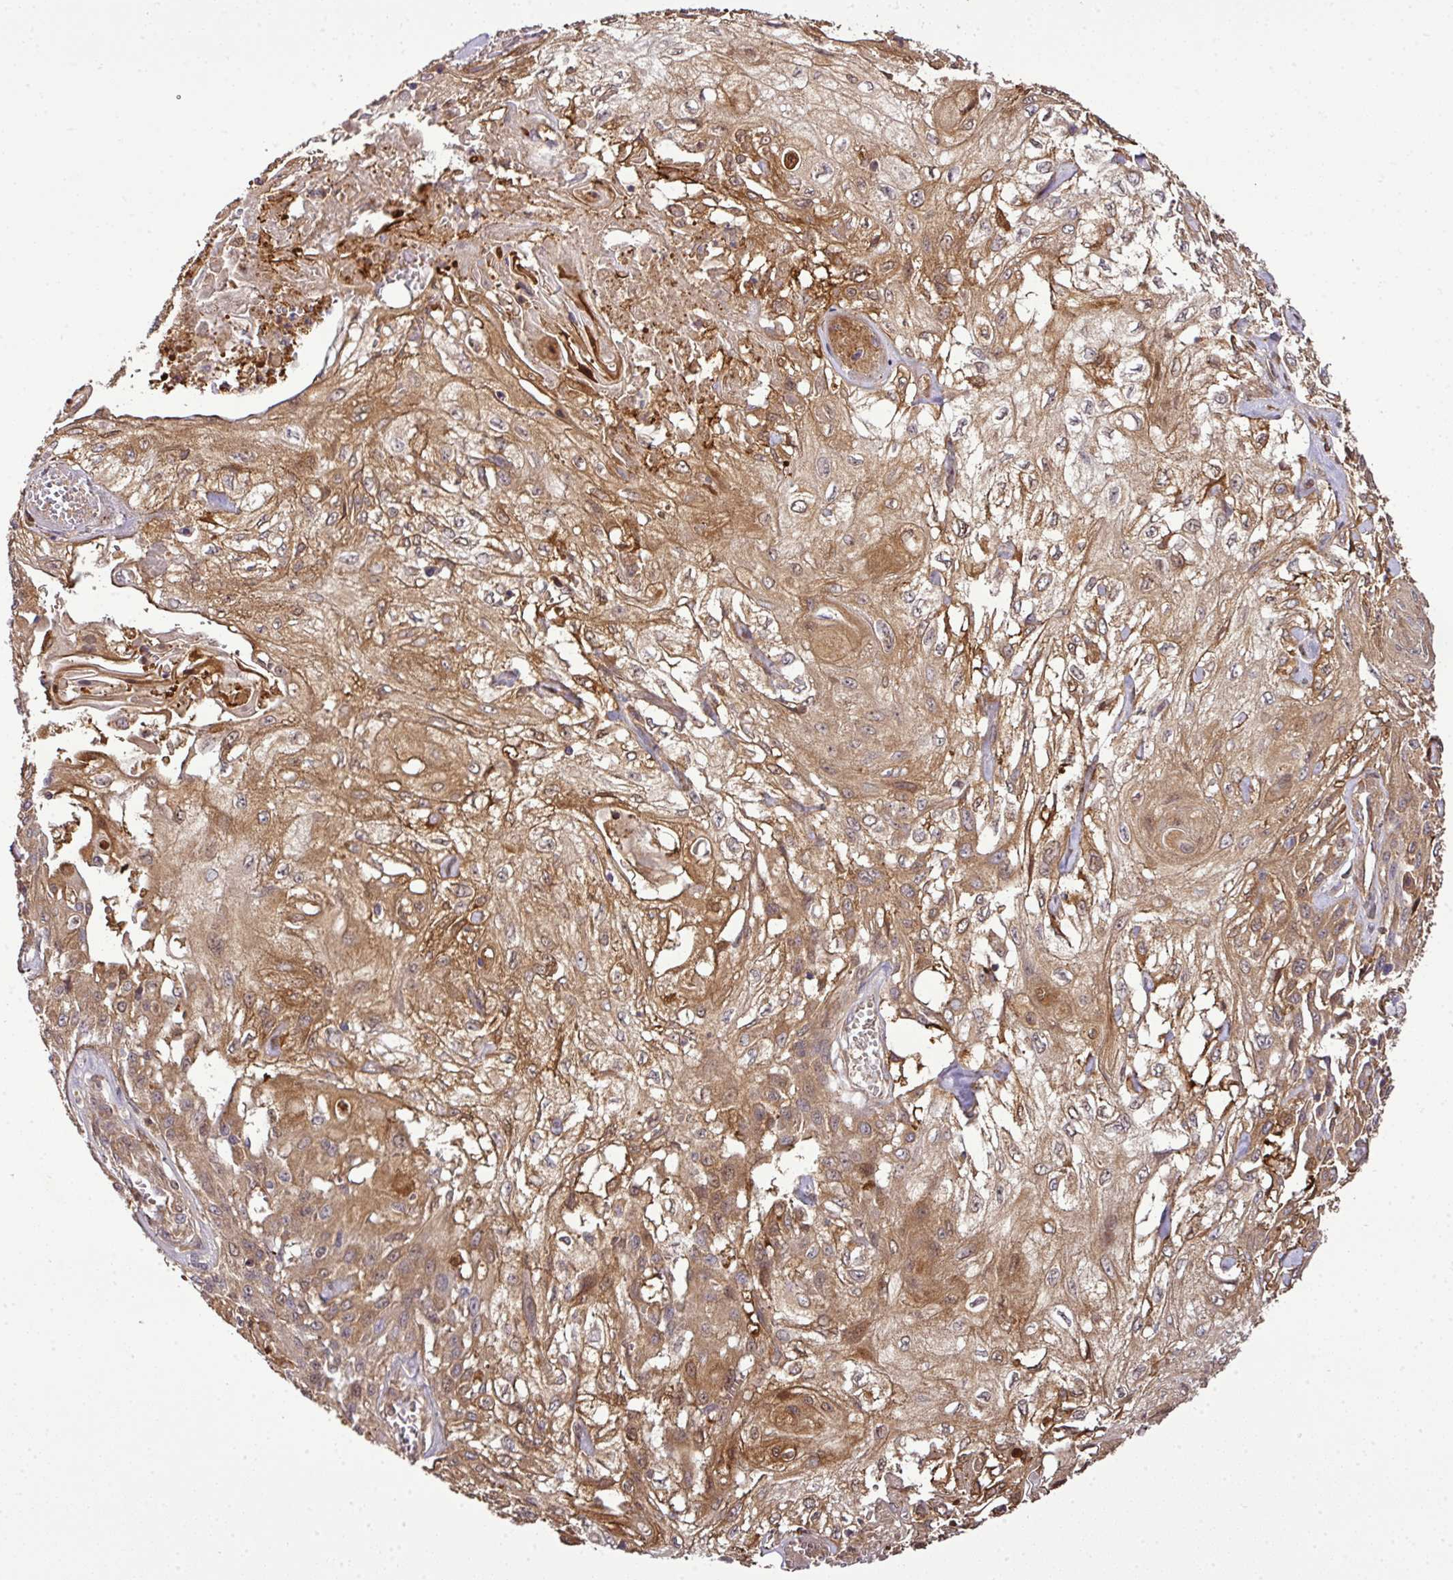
{"staining": {"intensity": "moderate", "quantity": ">75%", "location": "cytoplasmic/membranous"}, "tissue": "skin cancer", "cell_type": "Tumor cells", "image_type": "cancer", "snomed": [{"axis": "morphology", "description": "Squamous cell carcinoma, NOS"}, {"axis": "morphology", "description": "Squamous cell carcinoma, metastatic, NOS"}, {"axis": "topography", "description": "Skin"}, {"axis": "topography", "description": "Lymph node"}], "caption": "Immunohistochemistry (DAB) staining of skin cancer exhibits moderate cytoplasmic/membranous protein positivity in about >75% of tumor cells. The staining was performed using DAB (3,3'-diaminobenzidine) to visualize the protein expression in brown, while the nuclei were stained in blue with hematoxylin (Magnification: 20x).", "gene": "TMEM107", "patient": {"sex": "male", "age": 75}}